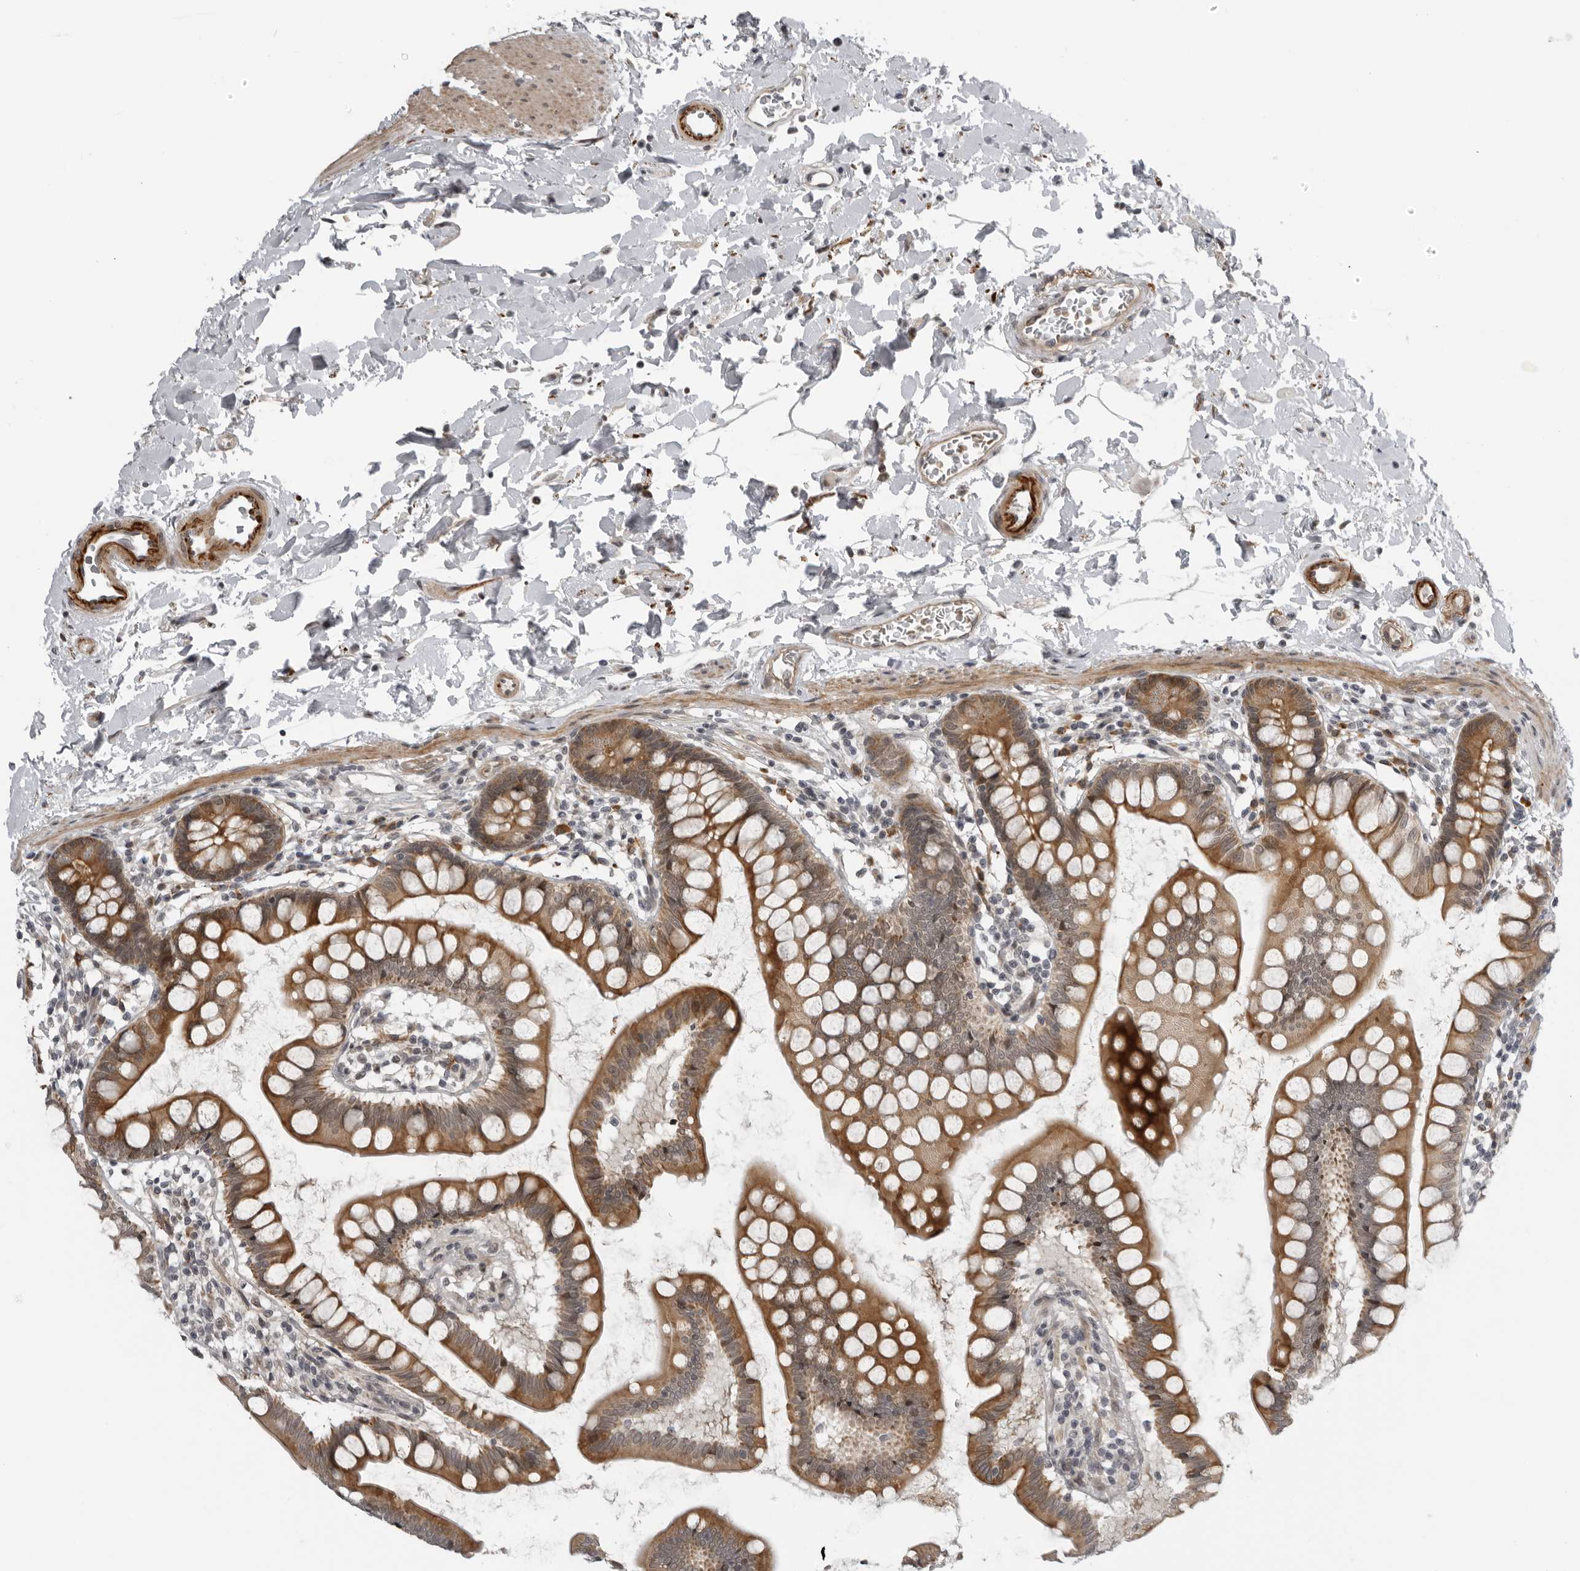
{"staining": {"intensity": "strong", "quantity": "25%-75%", "location": "cytoplasmic/membranous,nuclear"}, "tissue": "small intestine", "cell_type": "Glandular cells", "image_type": "normal", "snomed": [{"axis": "morphology", "description": "Normal tissue, NOS"}, {"axis": "topography", "description": "Small intestine"}], "caption": "This image displays immunohistochemistry (IHC) staining of unremarkable human small intestine, with high strong cytoplasmic/membranous,nuclear positivity in approximately 25%-75% of glandular cells.", "gene": "ALPK2", "patient": {"sex": "female", "age": 84}}